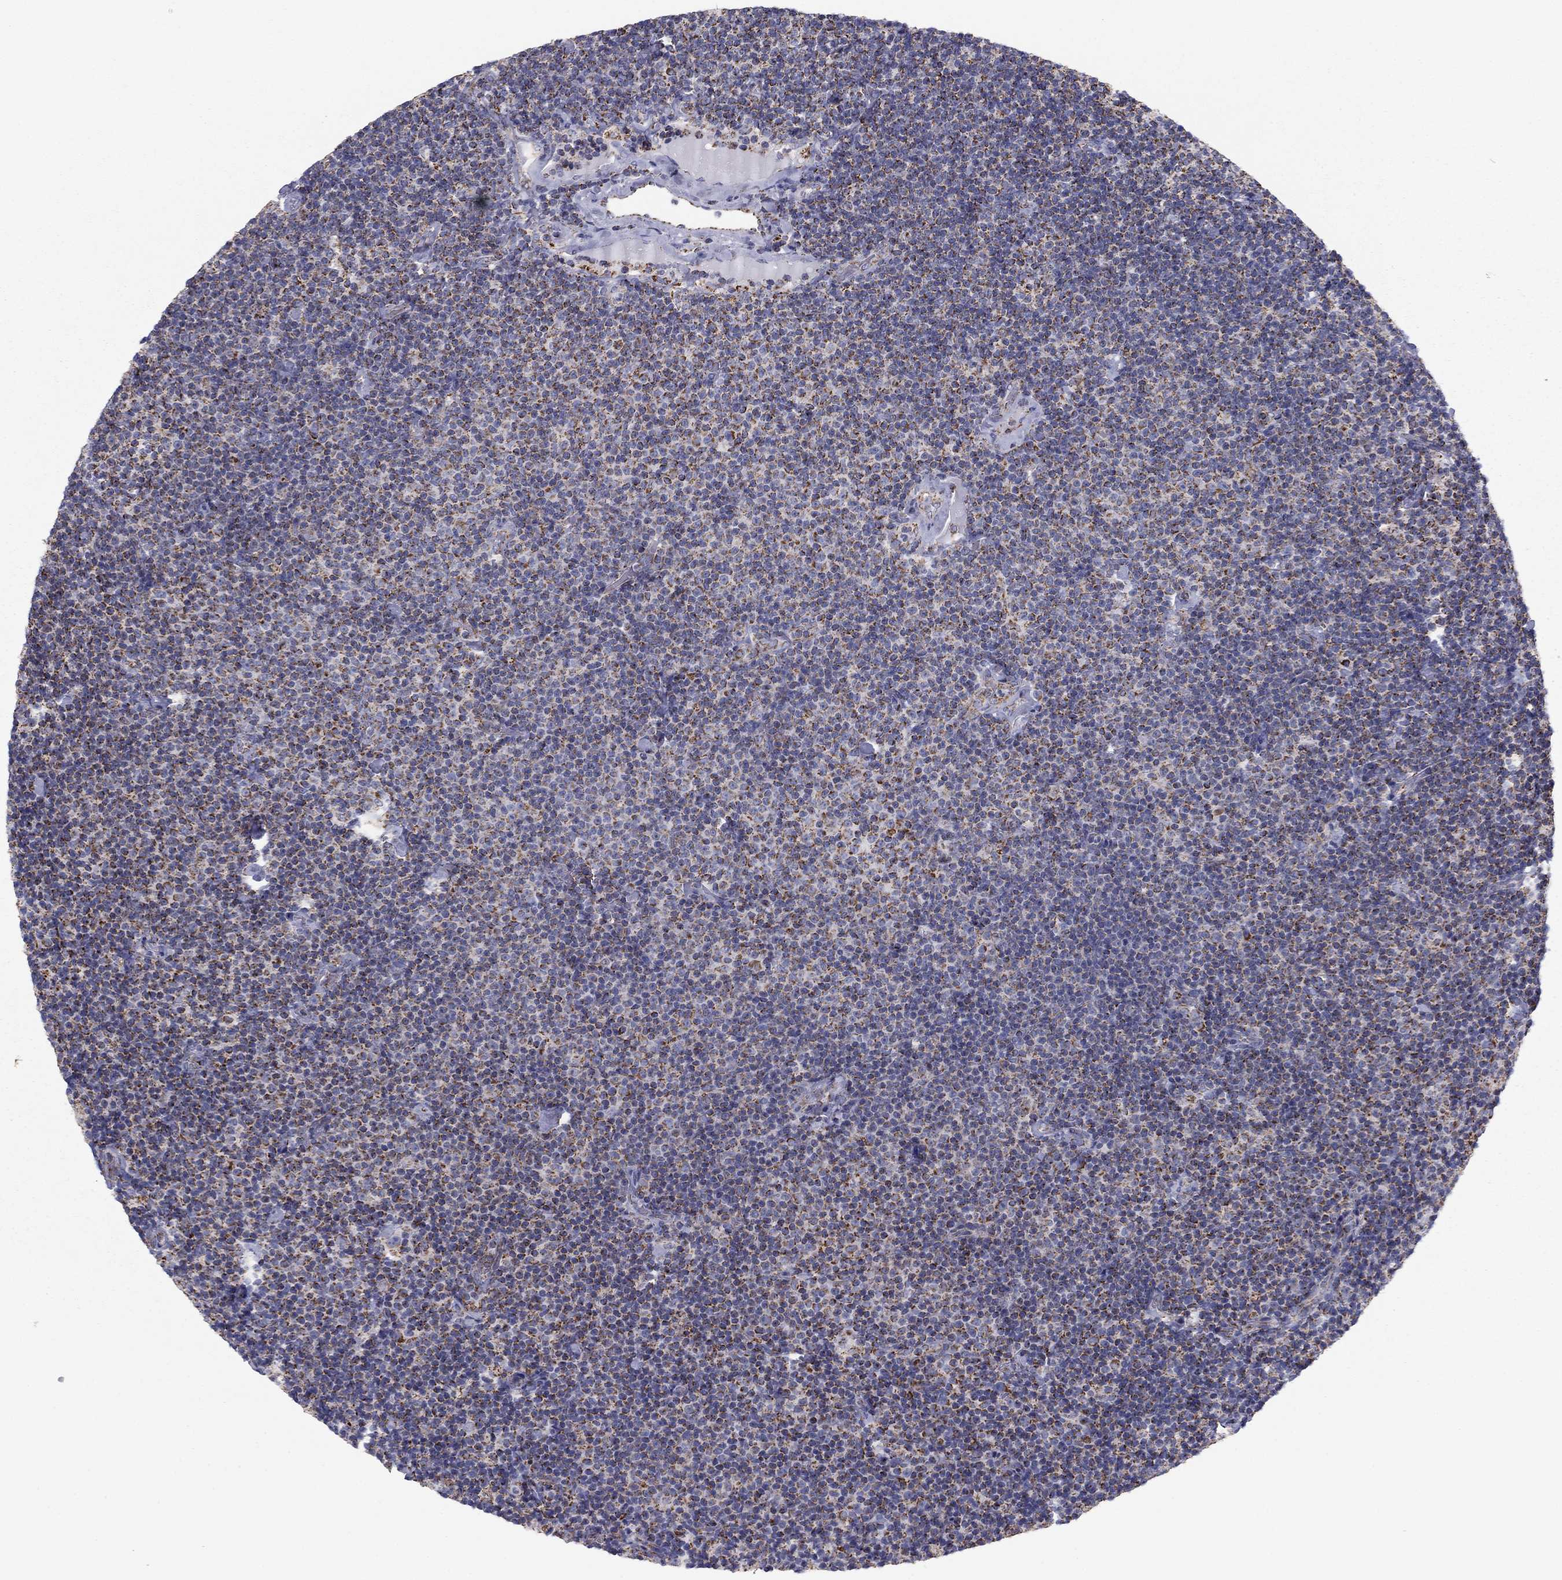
{"staining": {"intensity": "moderate", "quantity": "25%-75%", "location": "cytoplasmic/membranous"}, "tissue": "lymphoma", "cell_type": "Tumor cells", "image_type": "cancer", "snomed": [{"axis": "morphology", "description": "Malignant lymphoma, non-Hodgkin's type, Low grade"}, {"axis": "topography", "description": "Lymph node"}], "caption": "Immunohistochemistry histopathology image of neoplastic tissue: malignant lymphoma, non-Hodgkin's type (low-grade) stained using immunohistochemistry reveals medium levels of moderate protein expression localized specifically in the cytoplasmic/membranous of tumor cells, appearing as a cytoplasmic/membranous brown color.", "gene": "NDUFV1", "patient": {"sex": "male", "age": 81}}